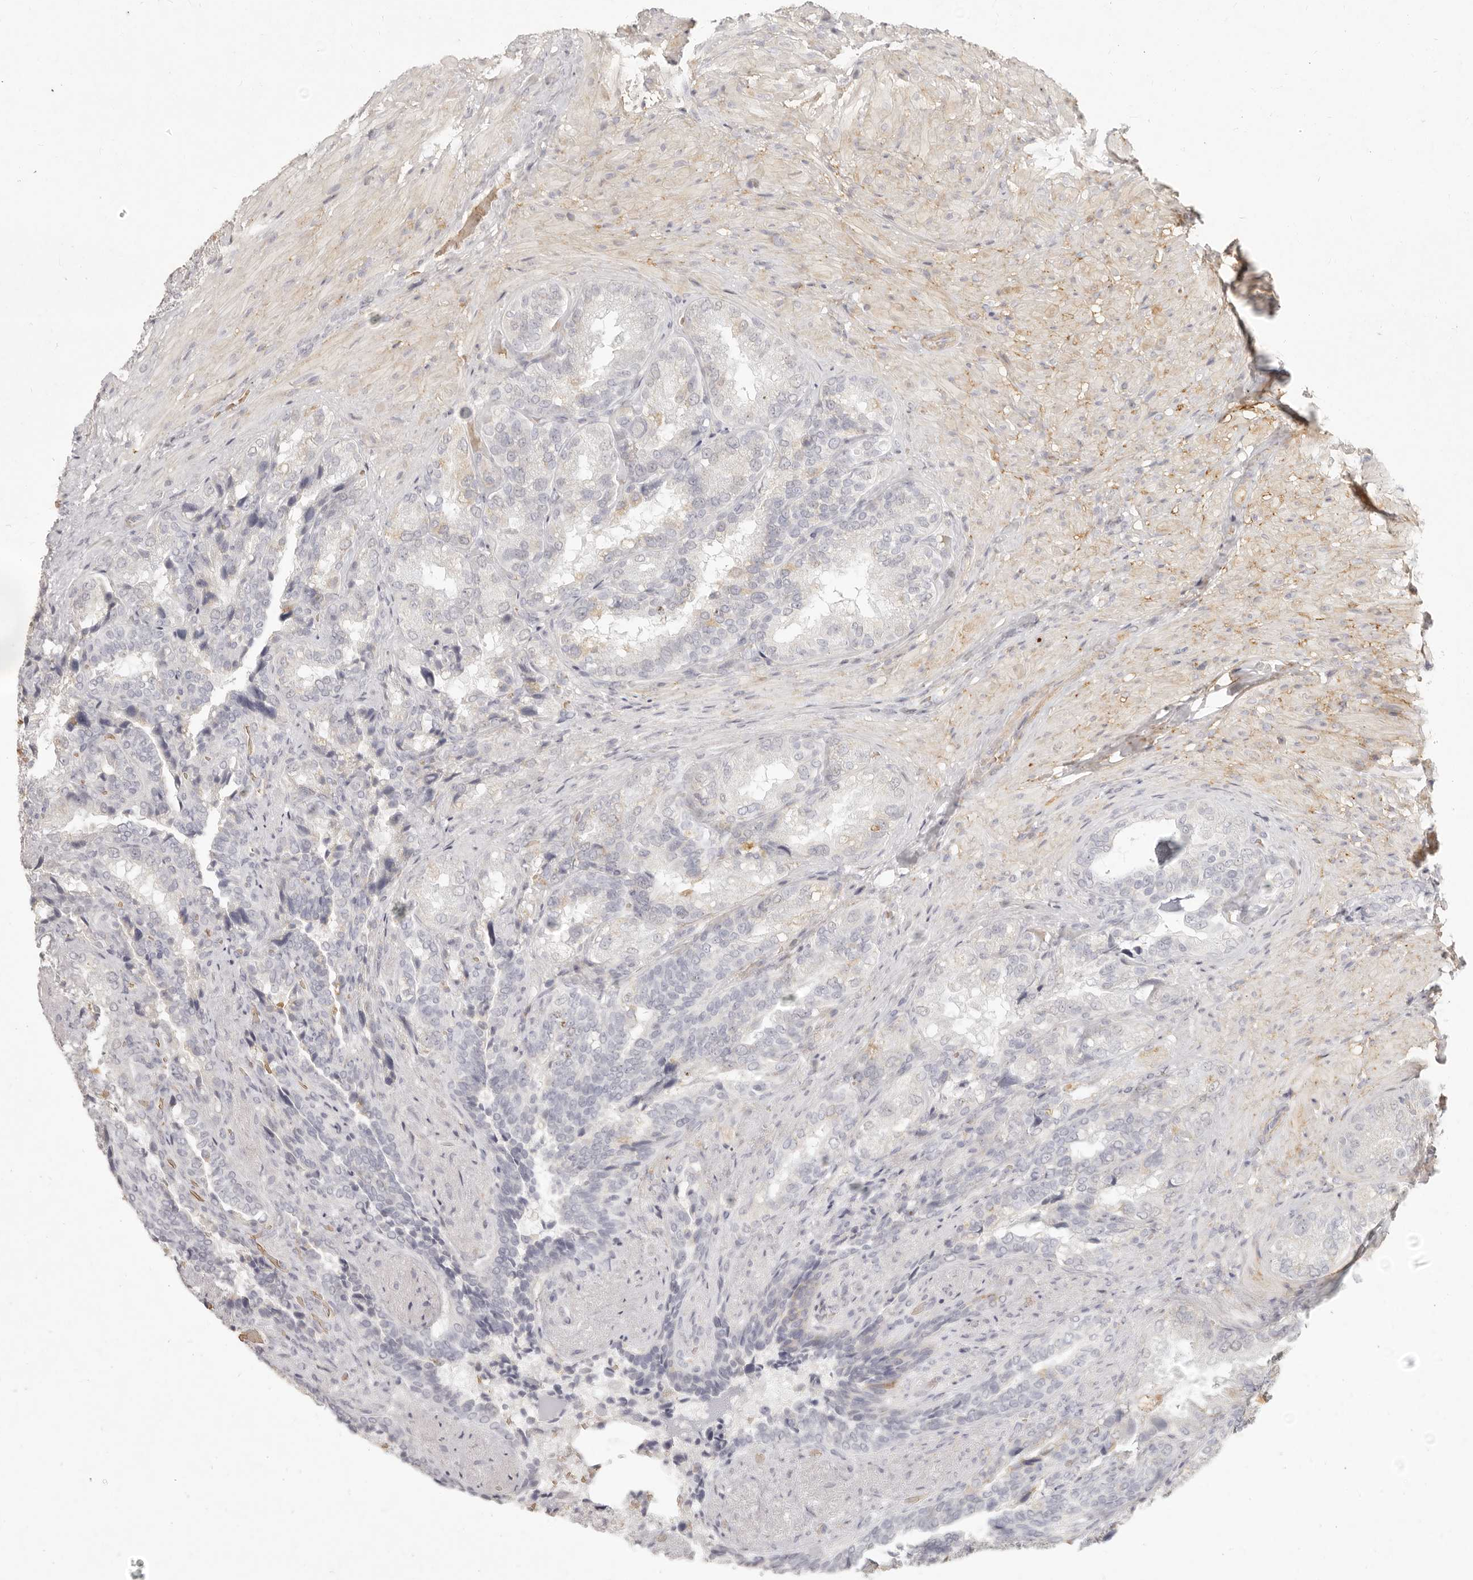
{"staining": {"intensity": "negative", "quantity": "none", "location": "none"}, "tissue": "seminal vesicle", "cell_type": "Glandular cells", "image_type": "normal", "snomed": [{"axis": "morphology", "description": "Normal tissue, NOS"}, {"axis": "topography", "description": "Seminal veicle"}, {"axis": "topography", "description": "Peripheral nerve tissue"}], "caption": "Image shows no protein staining in glandular cells of normal seminal vesicle. Nuclei are stained in blue.", "gene": "NIBAN1", "patient": {"sex": "male", "age": 63}}